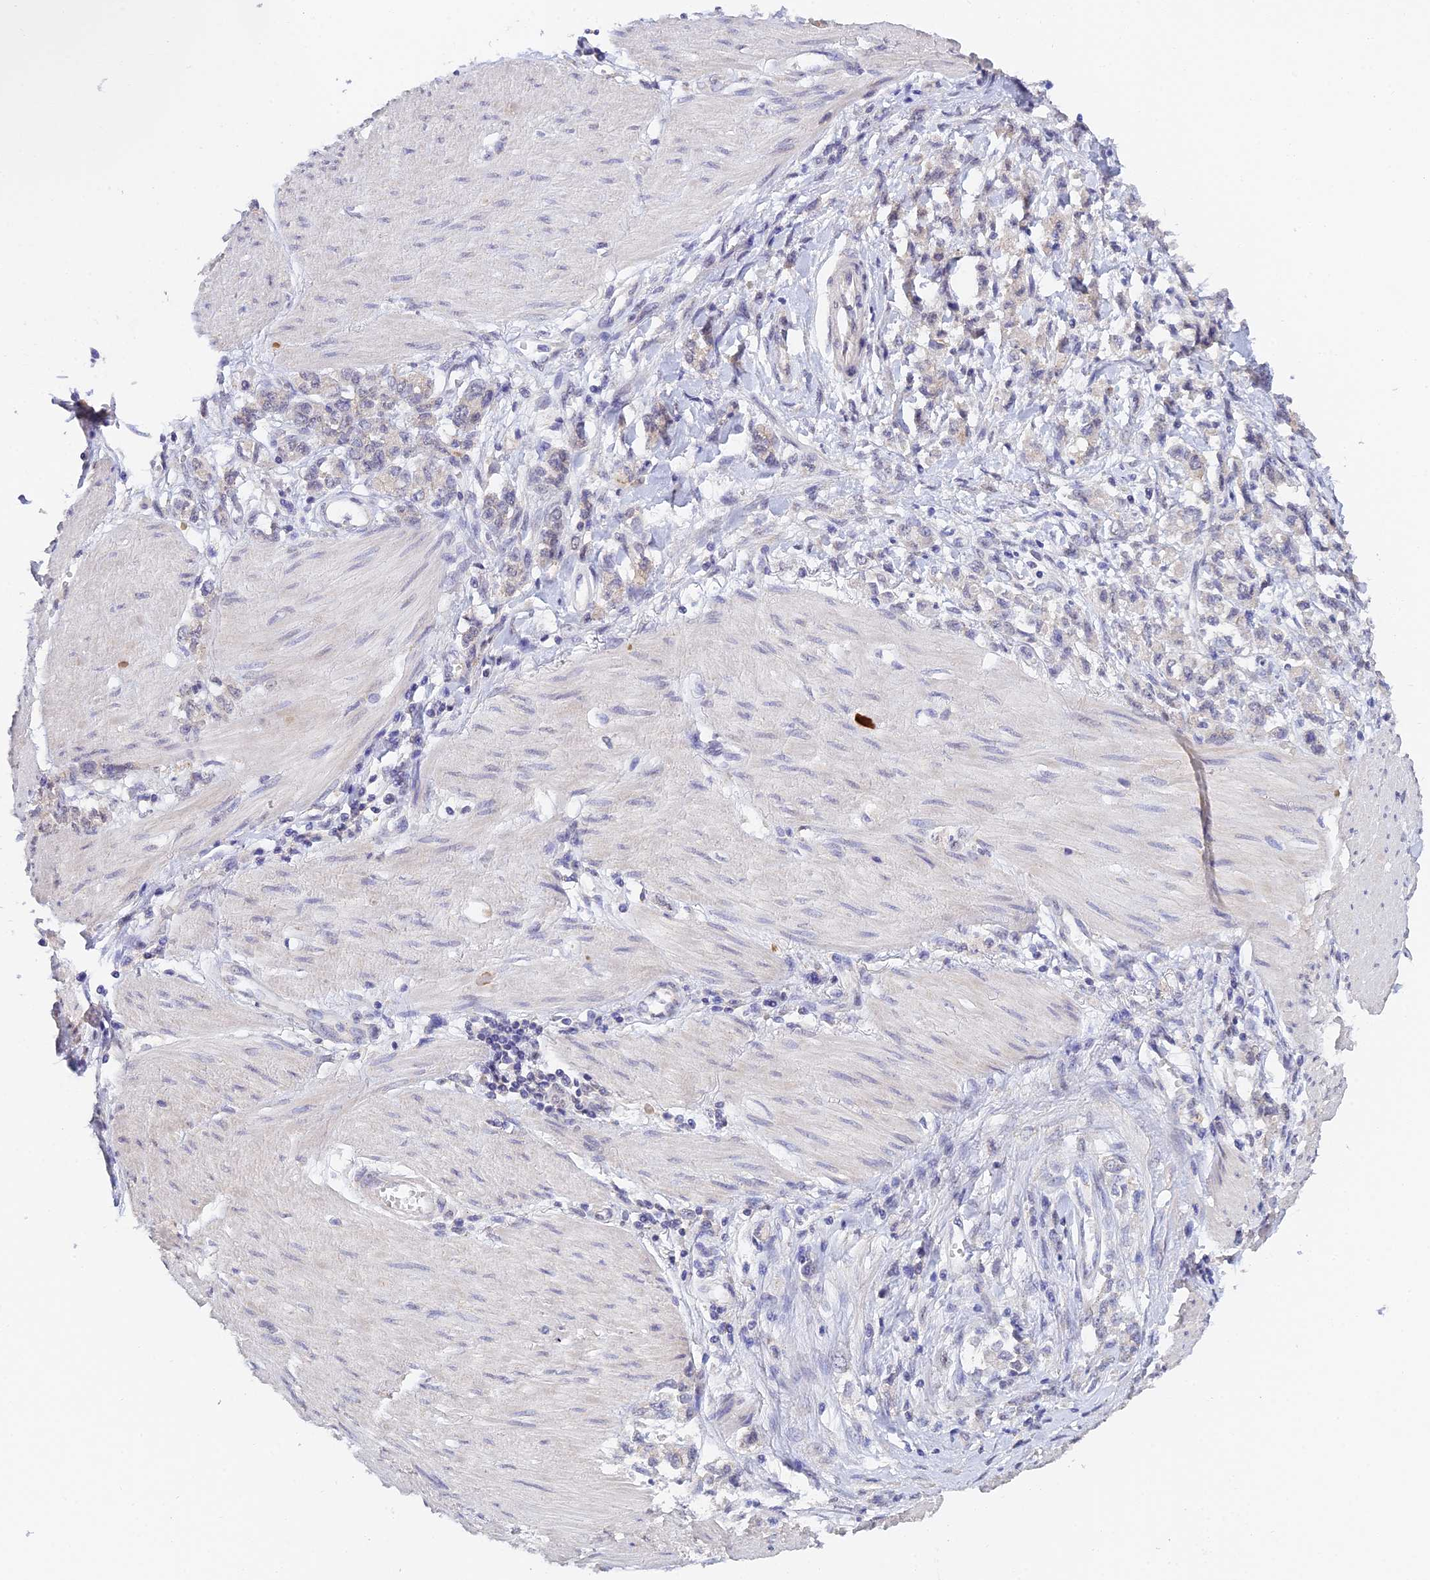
{"staining": {"intensity": "negative", "quantity": "none", "location": "none"}, "tissue": "stomach cancer", "cell_type": "Tumor cells", "image_type": "cancer", "snomed": [{"axis": "morphology", "description": "Adenocarcinoma, NOS"}, {"axis": "topography", "description": "Stomach"}], "caption": "High magnification brightfield microscopy of adenocarcinoma (stomach) stained with DAB (3,3'-diaminobenzidine) (brown) and counterstained with hematoxylin (blue): tumor cells show no significant positivity. (Brightfield microscopy of DAB IHC at high magnification).", "gene": "HOXB1", "patient": {"sex": "female", "age": 76}}